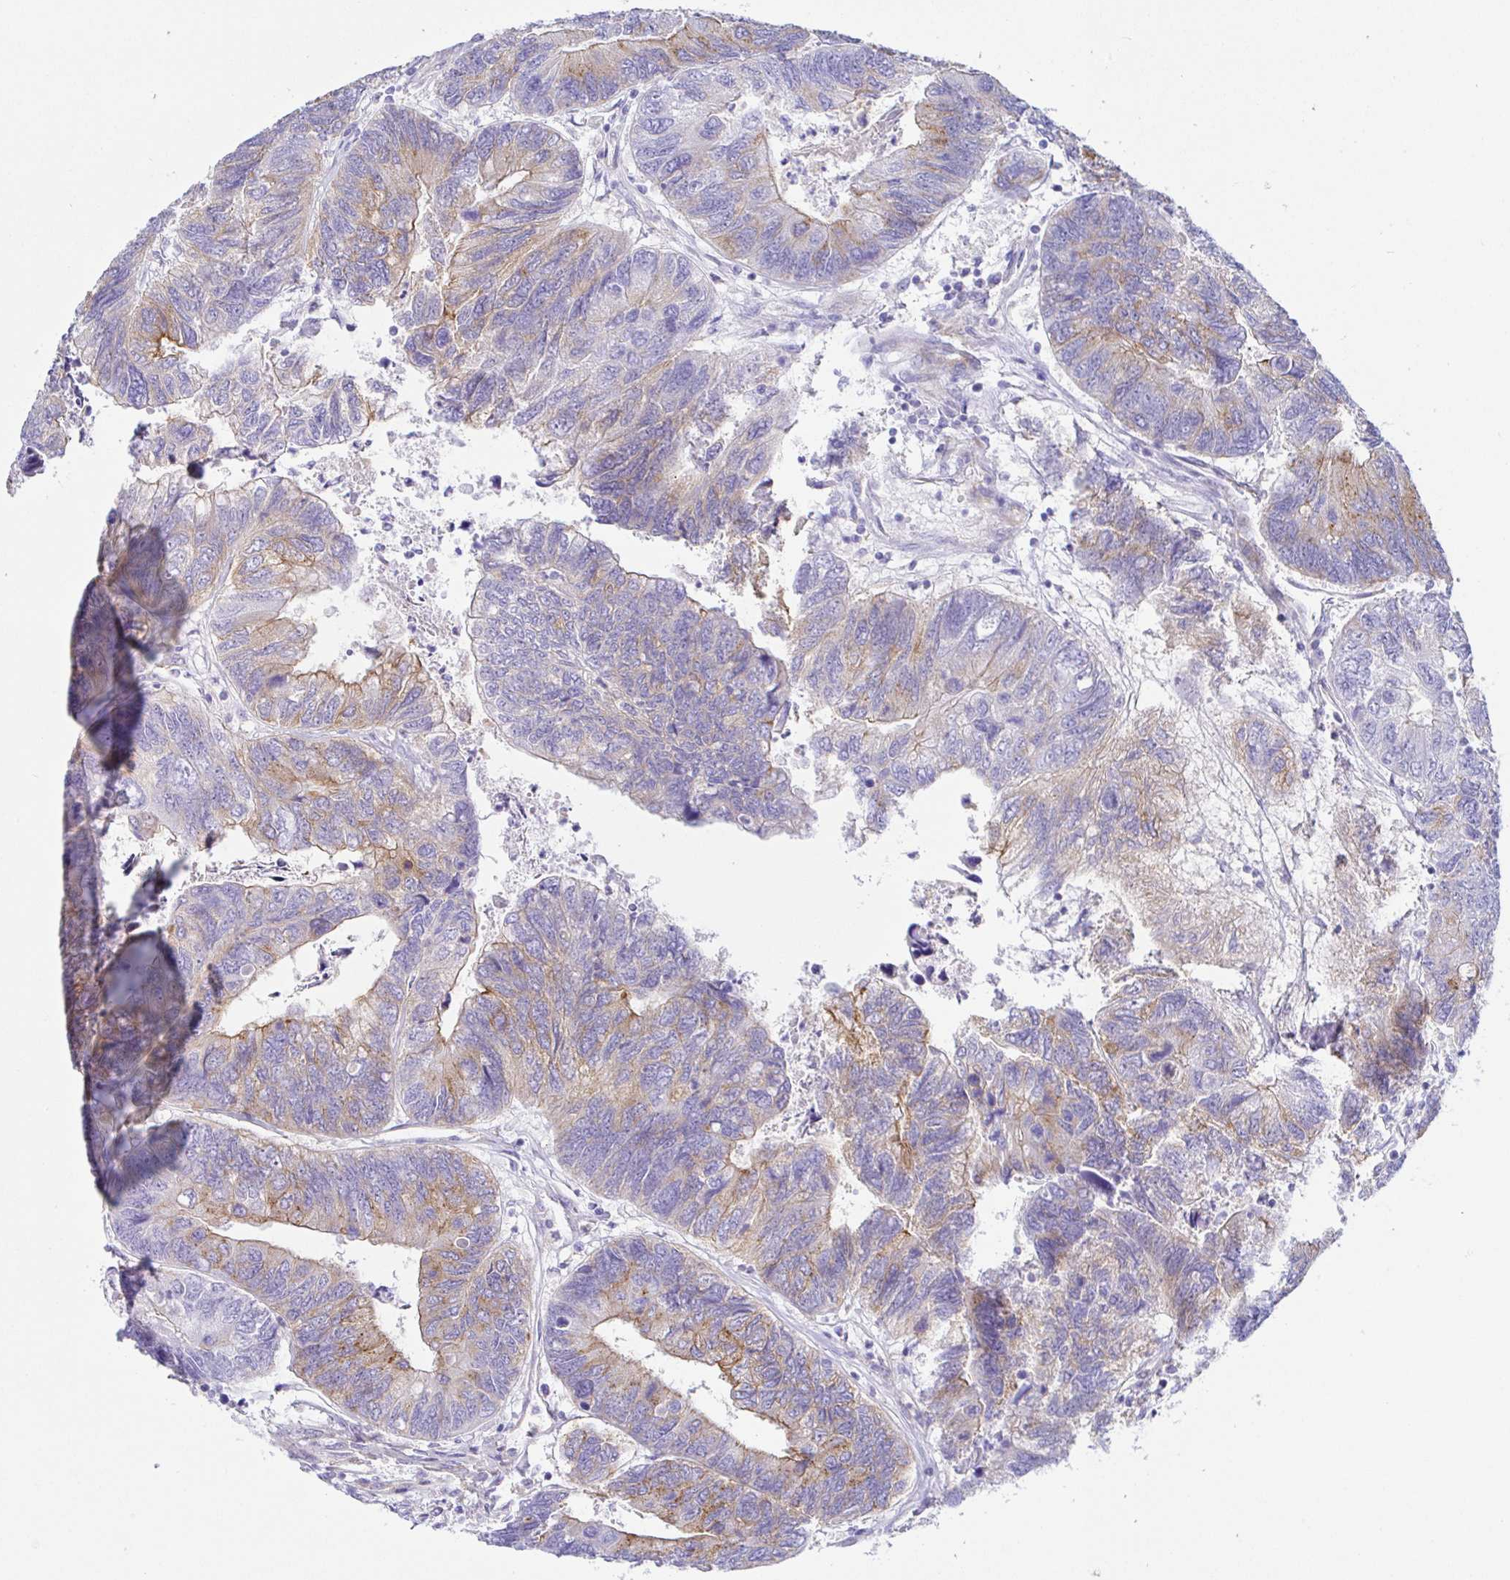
{"staining": {"intensity": "moderate", "quantity": "<25%", "location": "cytoplasmic/membranous"}, "tissue": "colorectal cancer", "cell_type": "Tumor cells", "image_type": "cancer", "snomed": [{"axis": "morphology", "description": "Adenocarcinoma, NOS"}, {"axis": "topography", "description": "Colon"}], "caption": "Immunohistochemistry micrograph of human colorectal cancer (adenocarcinoma) stained for a protein (brown), which exhibits low levels of moderate cytoplasmic/membranous expression in approximately <25% of tumor cells.", "gene": "ARL4D", "patient": {"sex": "female", "age": 67}}